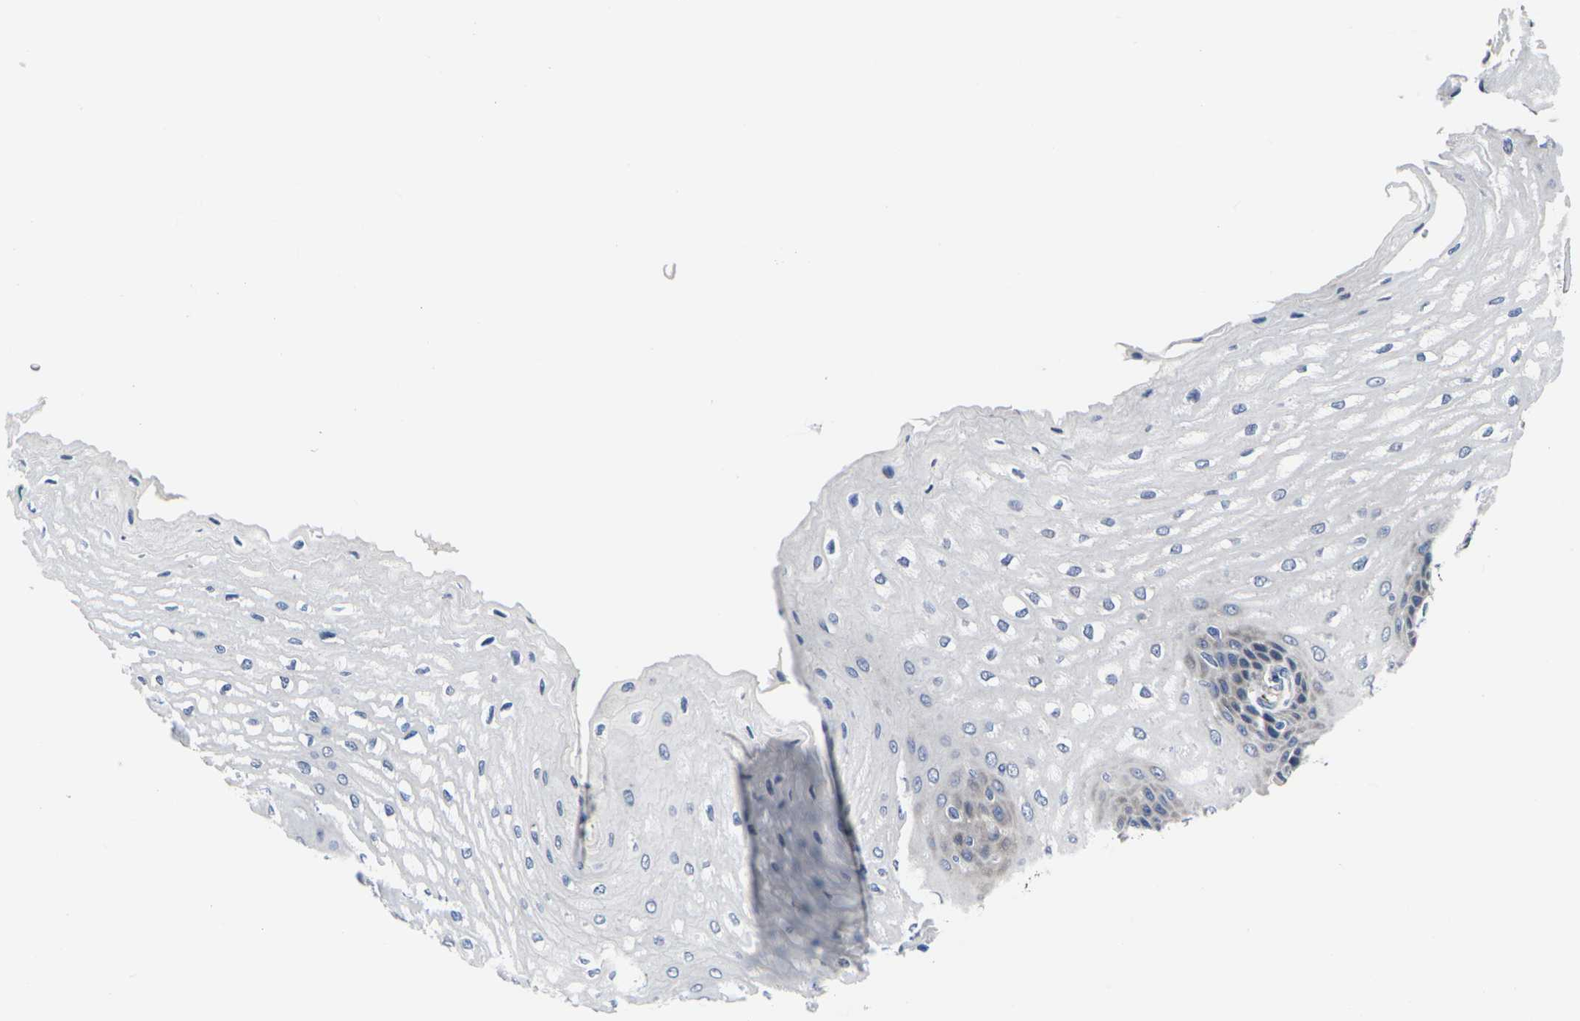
{"staining": {"intensity": "negative", "quantity": "none", "location": "none"}, "tissue": "esophagus", "cell_type": "Squamous epithelial cells", "image_type": "normal", "snomed": [{"axis": "morphology", "description": "Normal tissue, NOS"}, {"axis": "topography", "description": "Esophagus"}], "caption": "High power microscopy image of an IHC micrograph of unremarkable esophagus, revealing no significant staining in squamous epithelial cells.", "gene": "CYP2C8", "patient": {"sex": "male", "age": 54}}